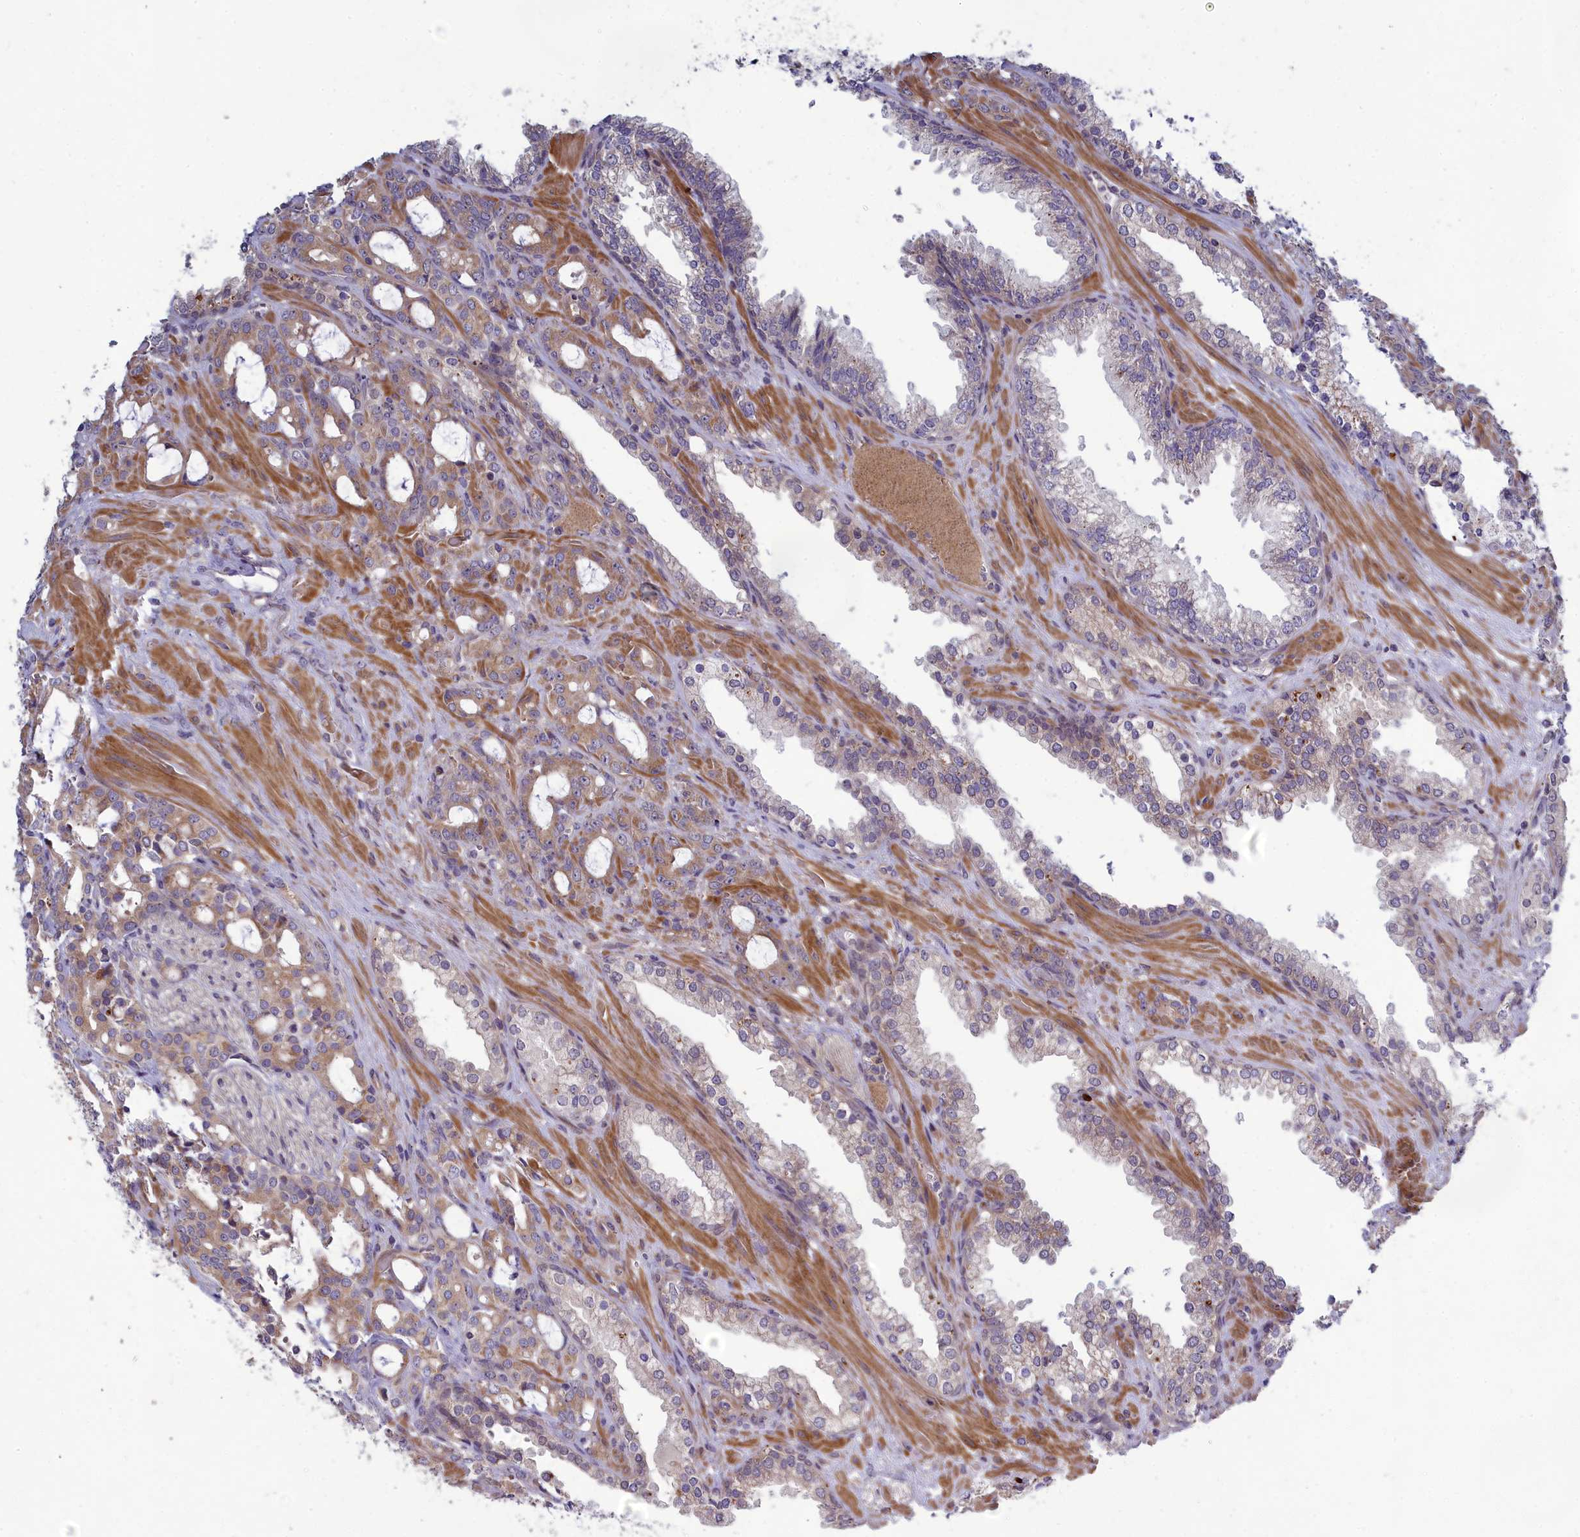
{"staining": {"intensity": "weak", "quantity": ">75%", "location": "cytoplasmic/membranous"}, "tissue": "prostate cancer", "cell_type": "Tumor cells", "image_type": "cancer", "snomed": [{"axis": "morphology", "description": "Adenocarcinoma, High grade"}, {"axis": "topography", "description": "Prostate"}], "caption": "This is an image of immunohistochemistry staining of prostate adenocarcinoma (high-grade), which shows weak staining in the cytoplasmic/membranous of tumor cells.", "gene": "BLTP2", "patient": {"sex": "male", "age": 72}}